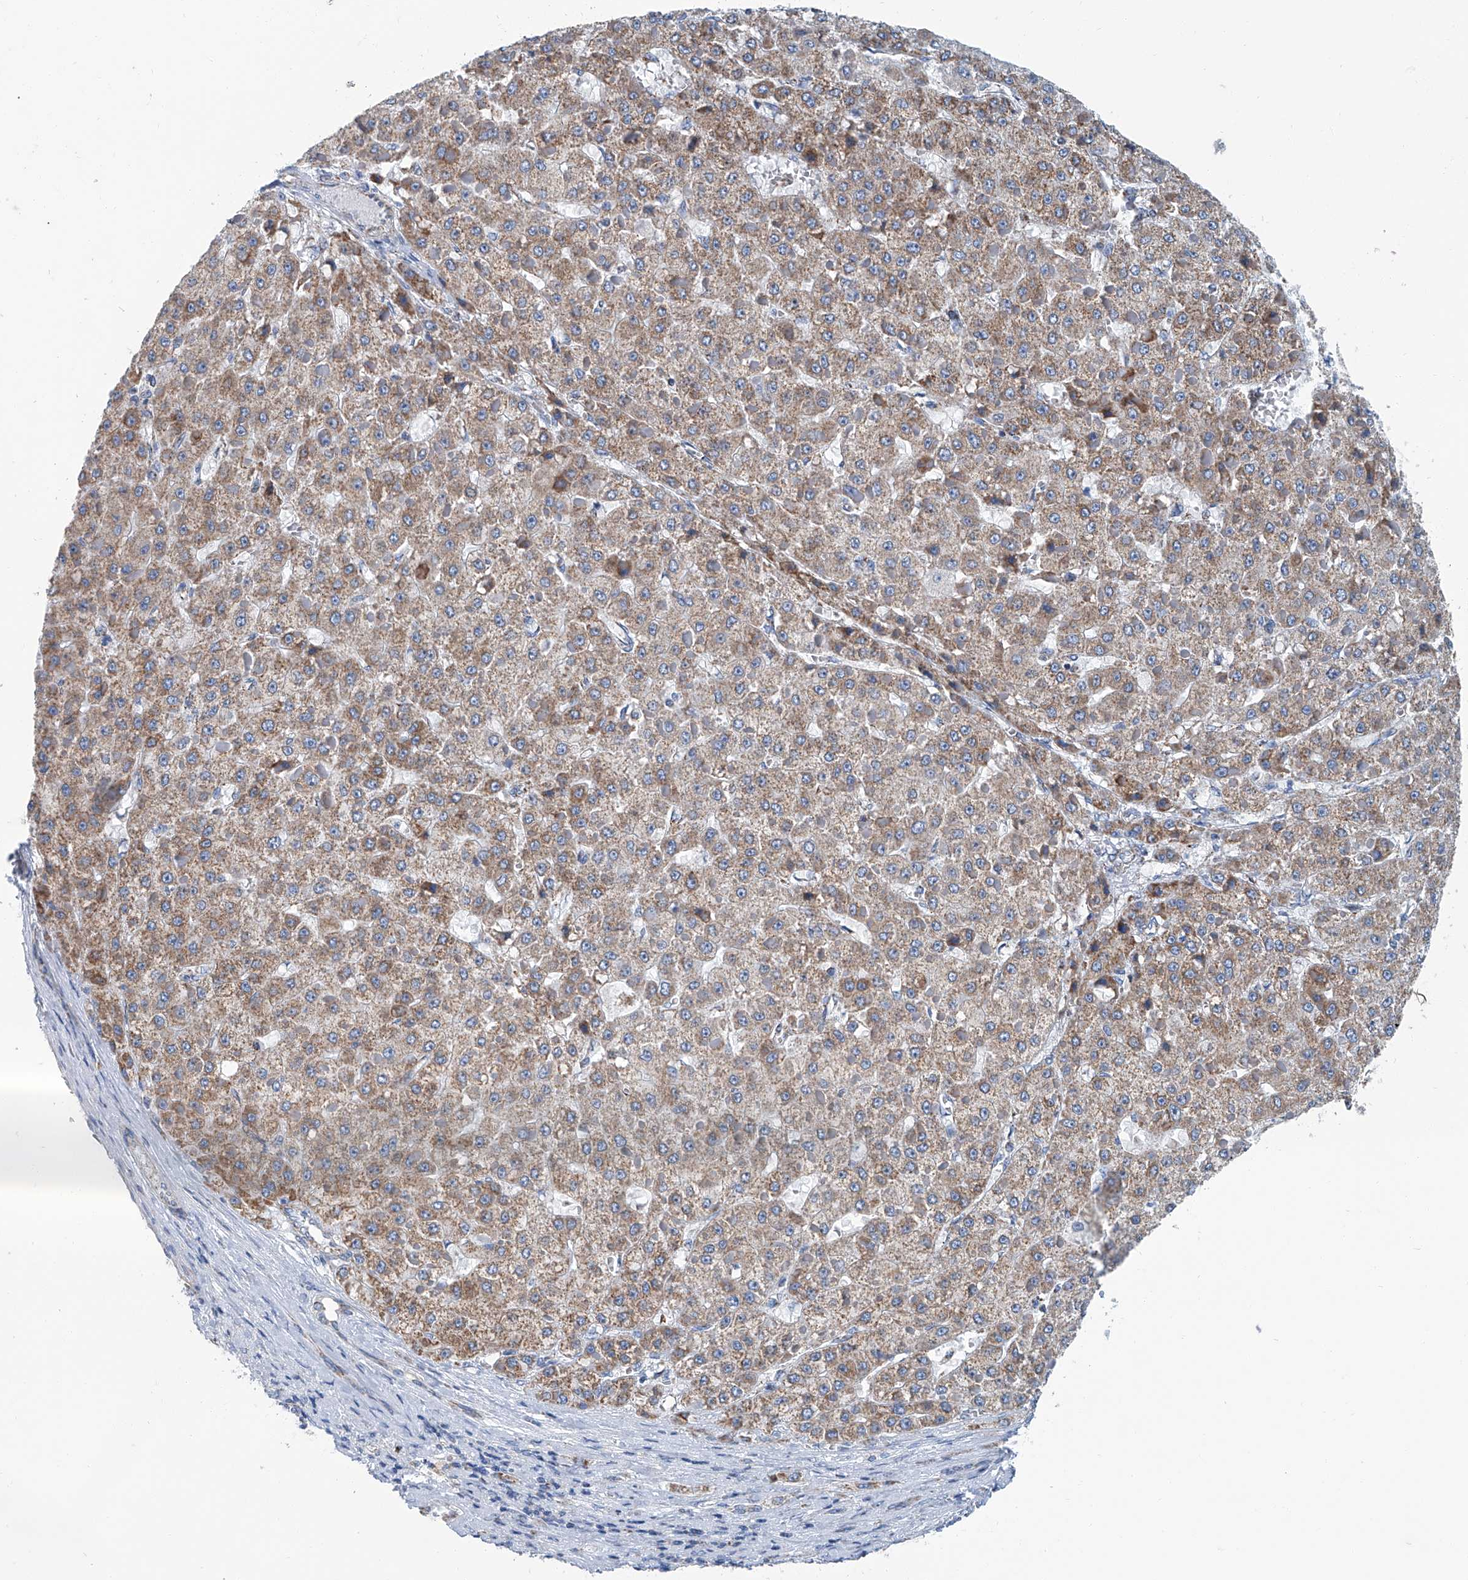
{"staining": {"intensity": "moderate", "quantity": ">75%", "location": "cytoplasmic/membranous"}, "tissue": "liver cancer", "cell_type": "Tumor cells", "image_type": "cancer", "snomed": [{"axis": "morphology", "description": "Carcinoma, Hepatocellular, NOS"}, {"axis": "topography", "description": "Liver"}], "caption": "High-magnification brightfield microscopy of liver cancer (hepatocellular carcinoma) stained with DAB (brown) and counterstained with hematoxylin (blue). tumor cells exhibit moderate cytoplasmic/membranous expression is present in approximately>75% of cells.", "gene": "MT-ND1", "patient": {"sex": "female", "age": 73}}